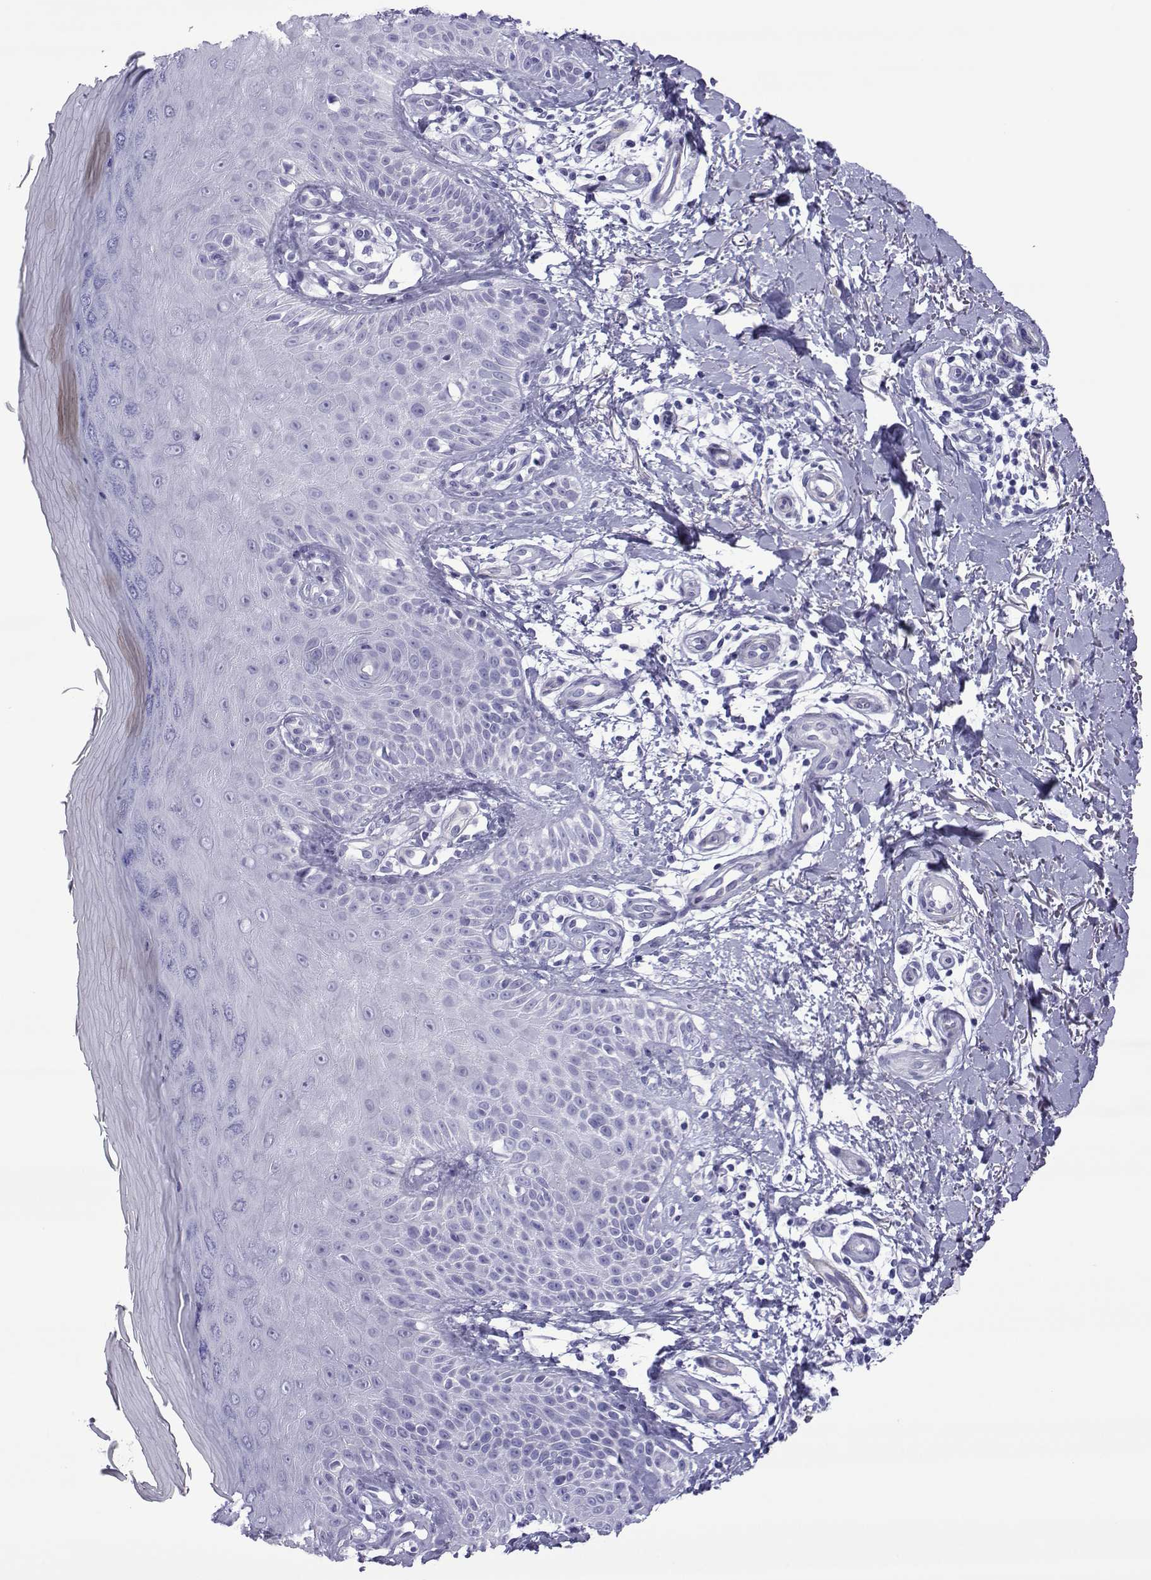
{"staining": {"intensity": "negative", "quantity": "none", "location": "none"}, "tissue": "skin", "cell_type": "Fibroblasts", "image_type": "normal", "snomed": [{"axis": "morphology", "description": "Normal tissue, NOS"}, {"axis": "morphology", "description": "Inflammation, NOS"}, {"axis": "morphology", "description": "Fibrosis, NOS"}, {"axis": "topography", "description": "Skin"}], "caption": "Image shows no protein expression in fibroblasts of normal skin. The staining was performed using DAB (3,3'-diaminobenzidine) to visualize the protein expression in brown, while the nuclei were stained in blue with hematoxylin (Magnification: 20x).", "gene": "SPANXA1", "patient": {"sex": "male", "age": 71}}